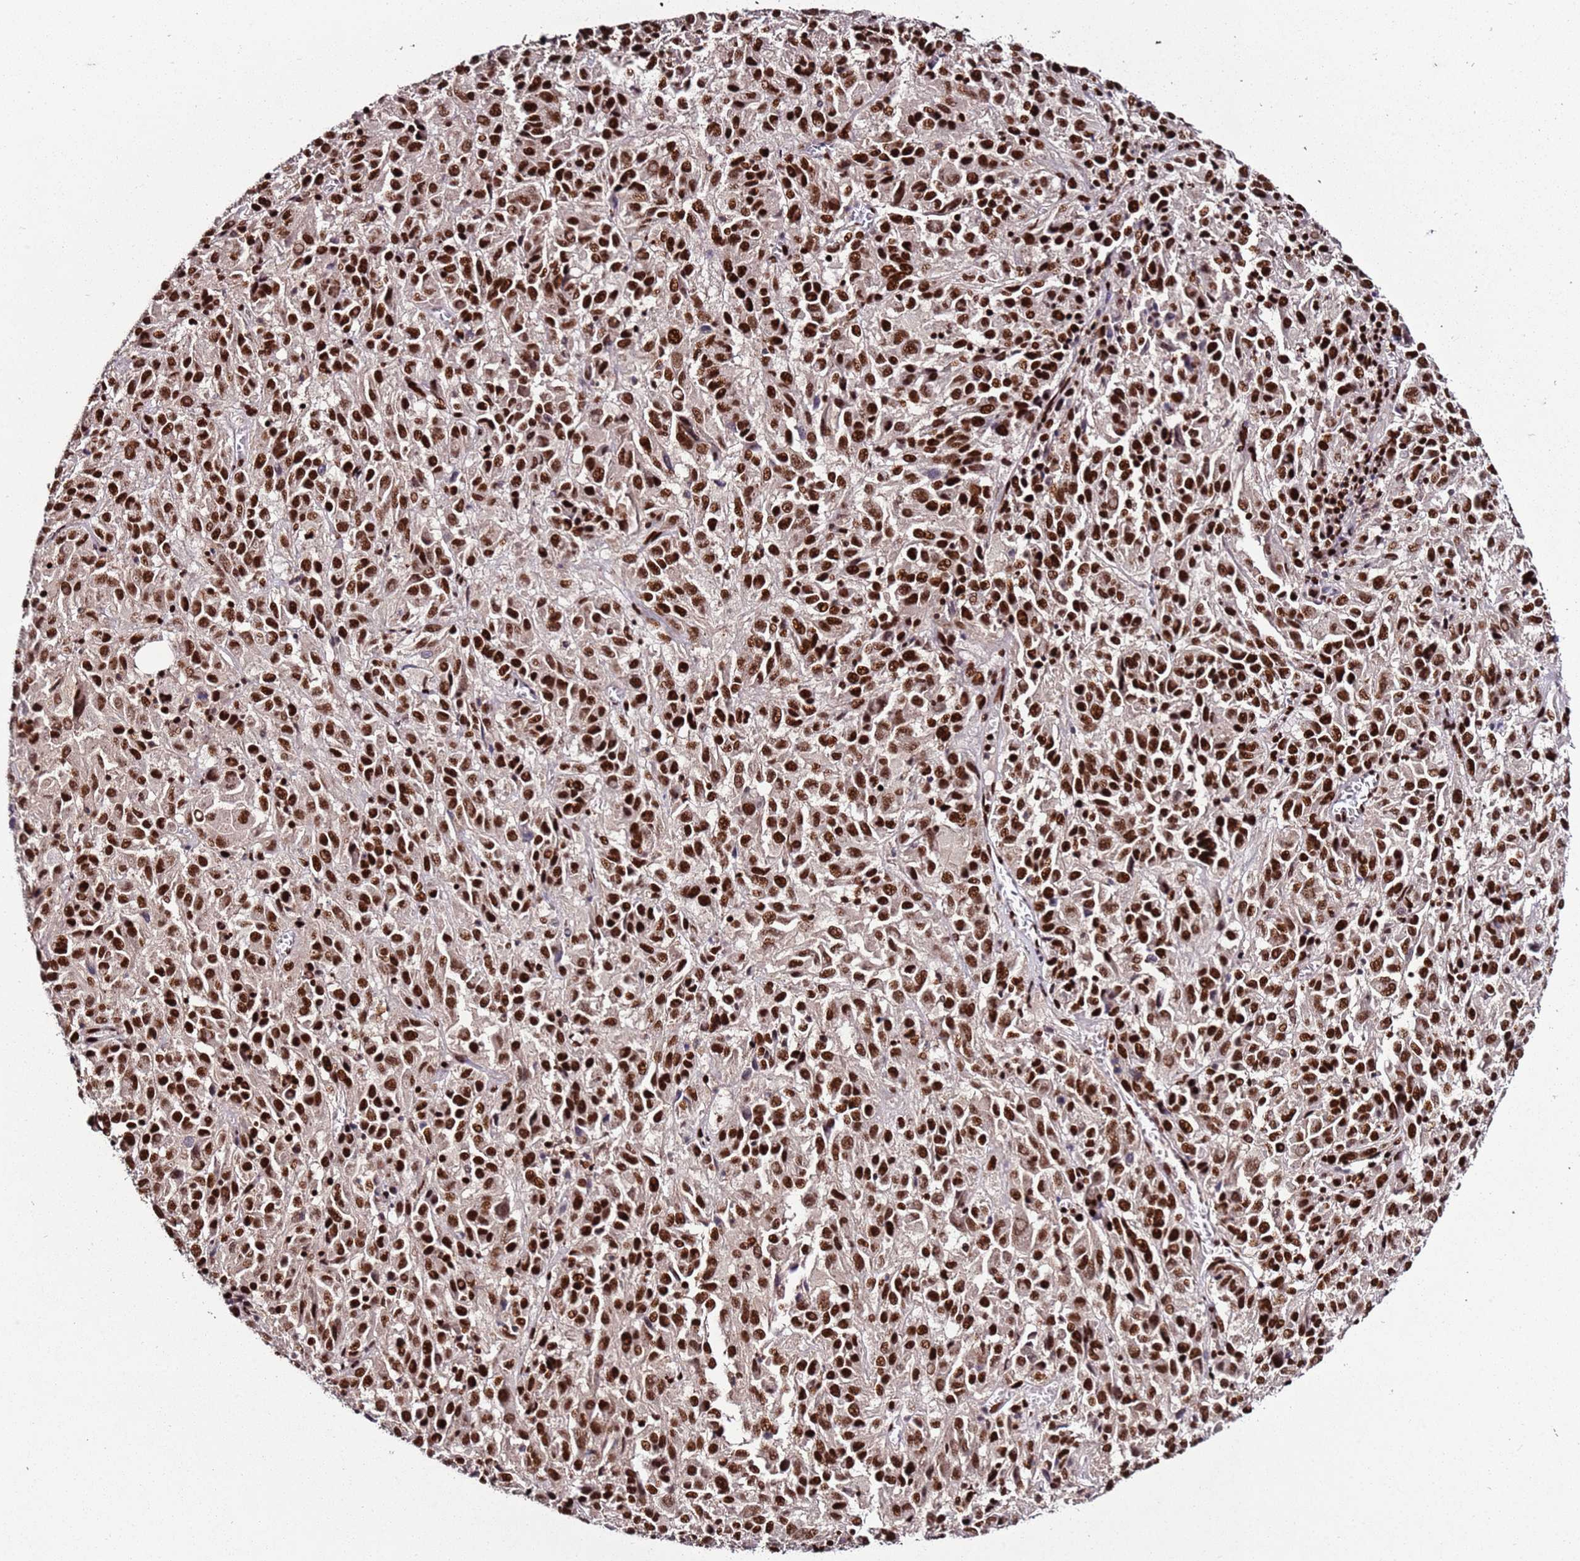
{"staining": {"intensity": "strong", "quantity": ">75%", "location": "nuclear"}, "tissue": "melanoma", "cell_type": "Tumor cells", "image_type": "cancer", "snomed": [{"axis": "morphology", "description": "Malignant melanoma, Metastatic site"}, {"axis": "topography", "description": "Lung"}], "caption": "Immunohistochemistry (IHC) photomicrograph of neoplastic tissue: human malignant melanoma (metastatic site) stained using IHC shows high levels of strong protein expression localized specifically in the nuclear of tumor cells, appearing as a nuclear brown color.", "gene": "C6orf226", "patient": {"sex": "male", "age": 64}}